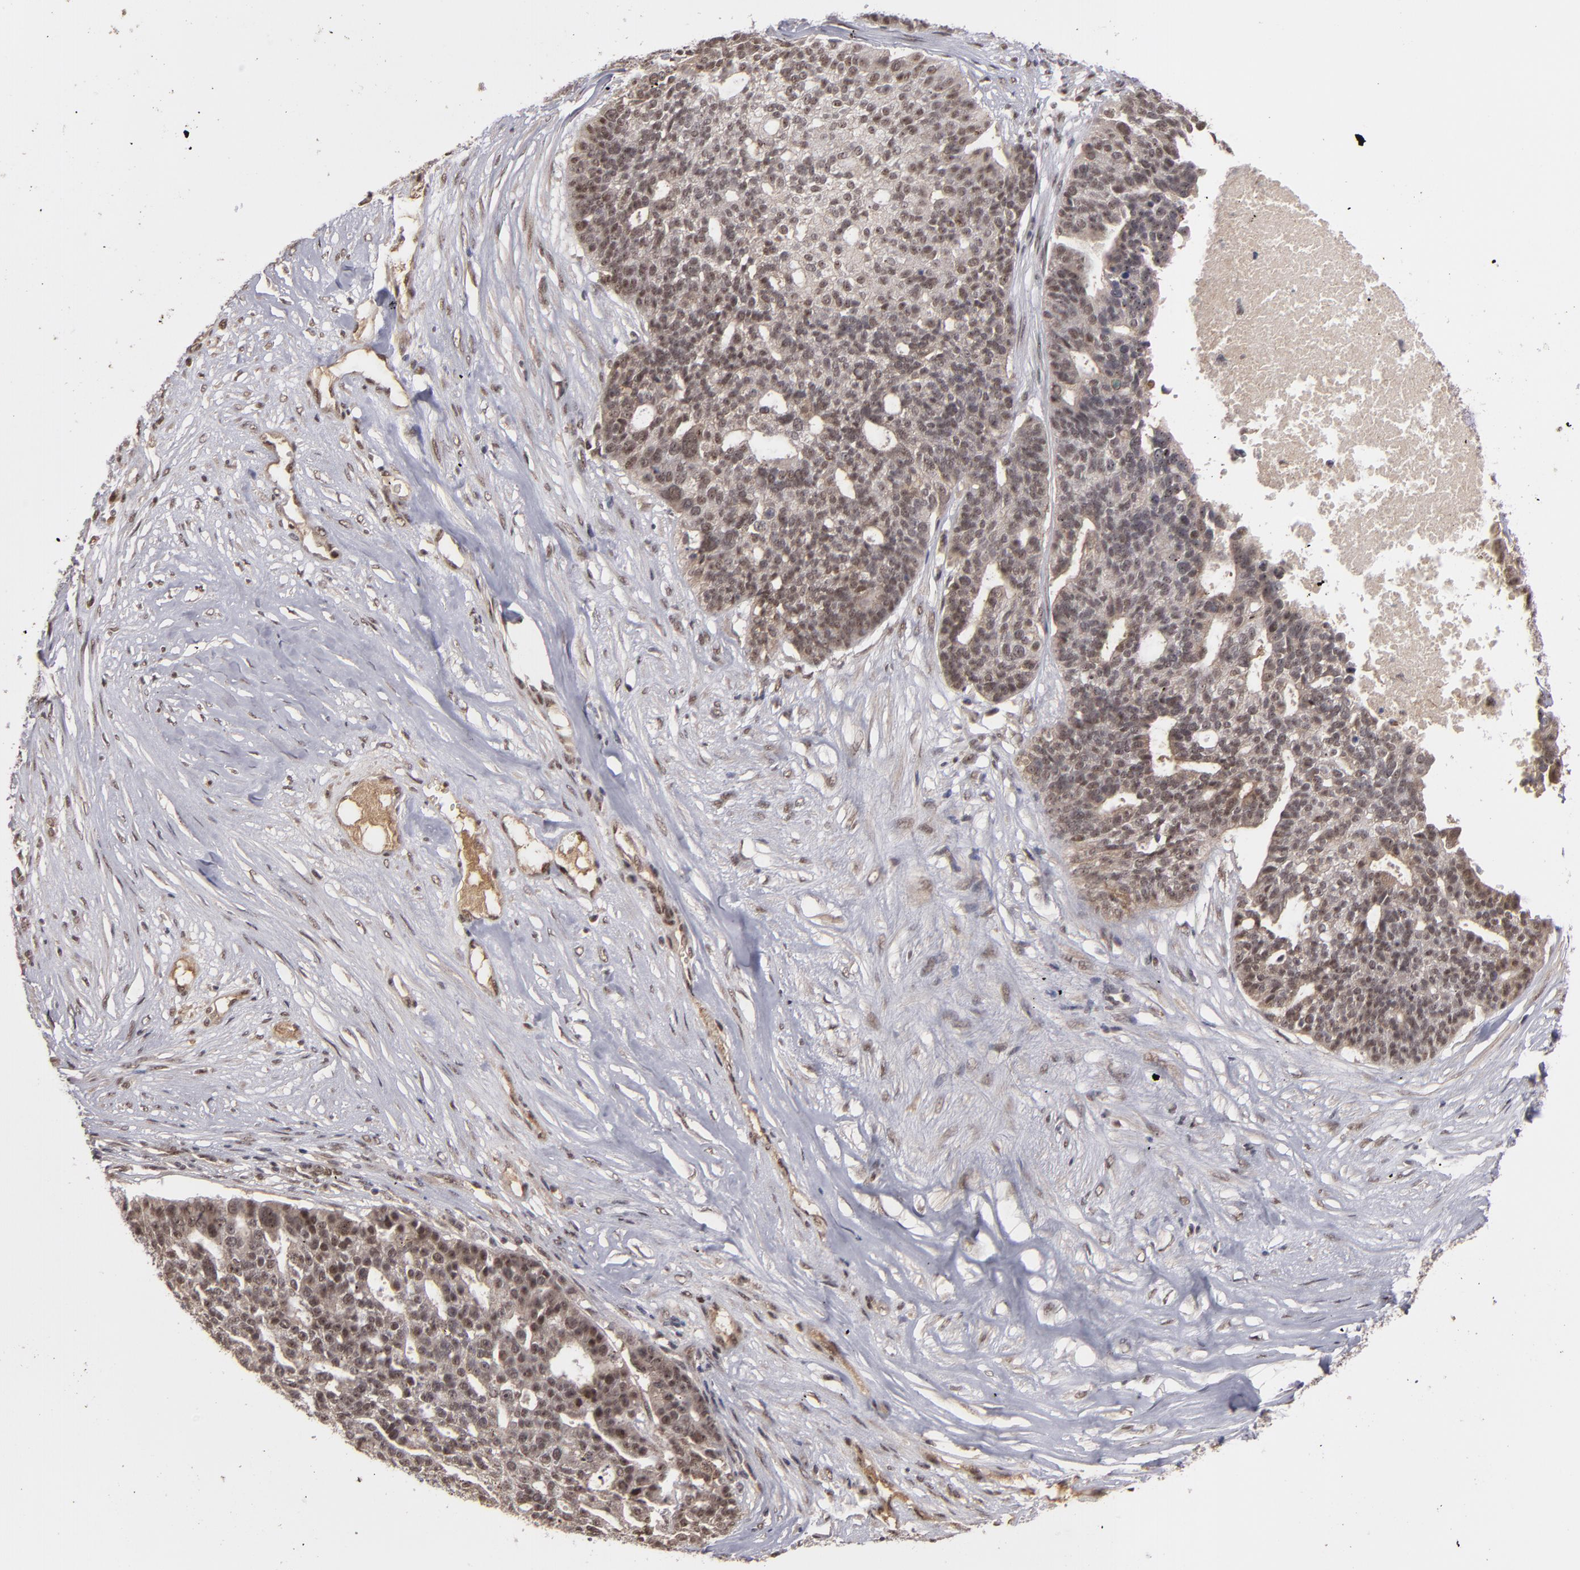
{"staining": {"intensity": "moderate", "quantity": ">75%", "location": "nuclear"}, "tissue": "ovarian cancer", "cell_type": "Tumor cells", "image_type": "cancer", "snomed": [{"axis": "morphology", "description": "Cystadenocarcinoma, serous, NOS"}, {"axis": "topography", "description": "Ovary"}], "caption": "Immunohistochemistry (IHC) photomicrograph of neoplastic tissue: human ovarian cancer stained using IHC shows medium levels of moderate protein expression localized specifically in the nuclear of tumor cells, appearing as a nuclear brown color.", "gene": "ZNF234", "patient": {"sex": "female", "age": 59}}